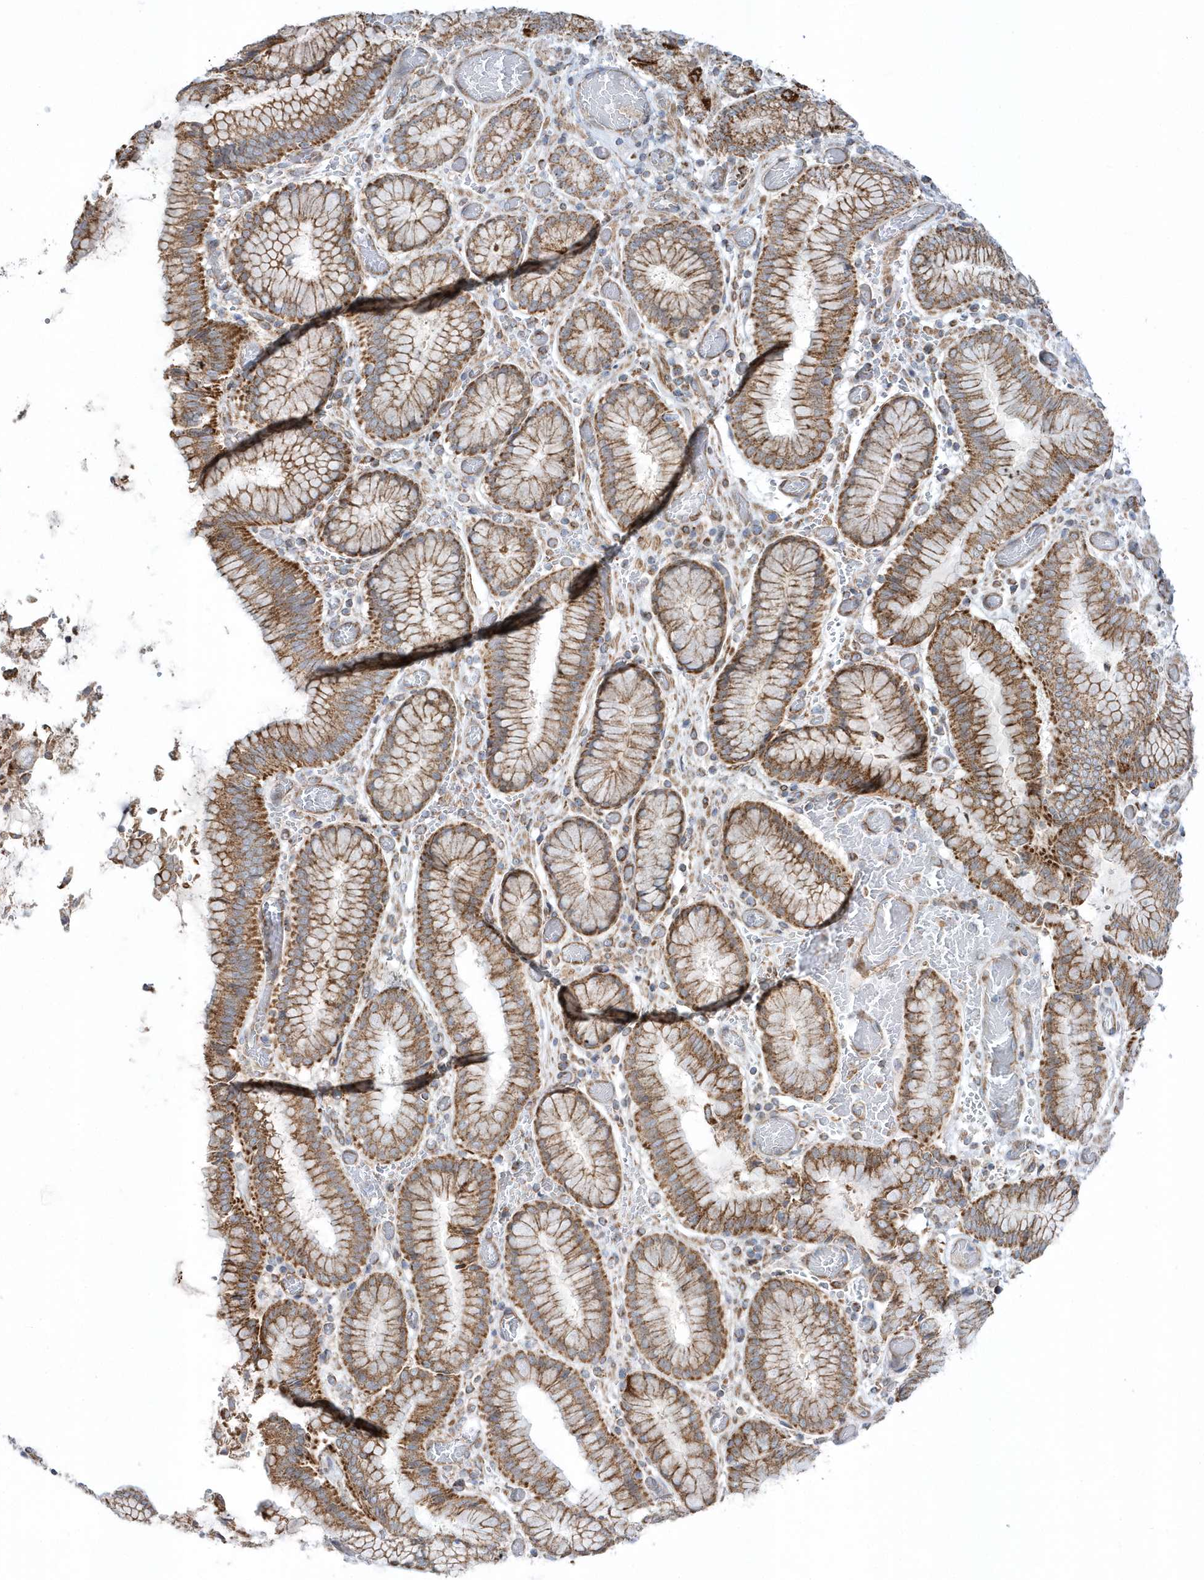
{"staining": {"intensity": "moderate", "quantity": ">75%", "location": "cytoplasmic/membranous"}, "tissue": "stomach cancer", "cell_type": "Tumor cells", "image_type": "cancer", "snomed": [{"axis": "morphology", "description": "Normal tissue, NOS"}, {"axis": "morphology", "description": "Adenocarcinoma, NOS"}, {"axis": "topography", "description": "Lymph node"}, {"axis": "topography", "description": "Stomach"}], "caption": "This image displays IHC staining of human stomach adenocarcinoma, with medium moderate cytoplasmic/membranous expression in about >75% of tumor cells.", "gene": "OPA1", "patient": {"sex": "male", "age": 48}}